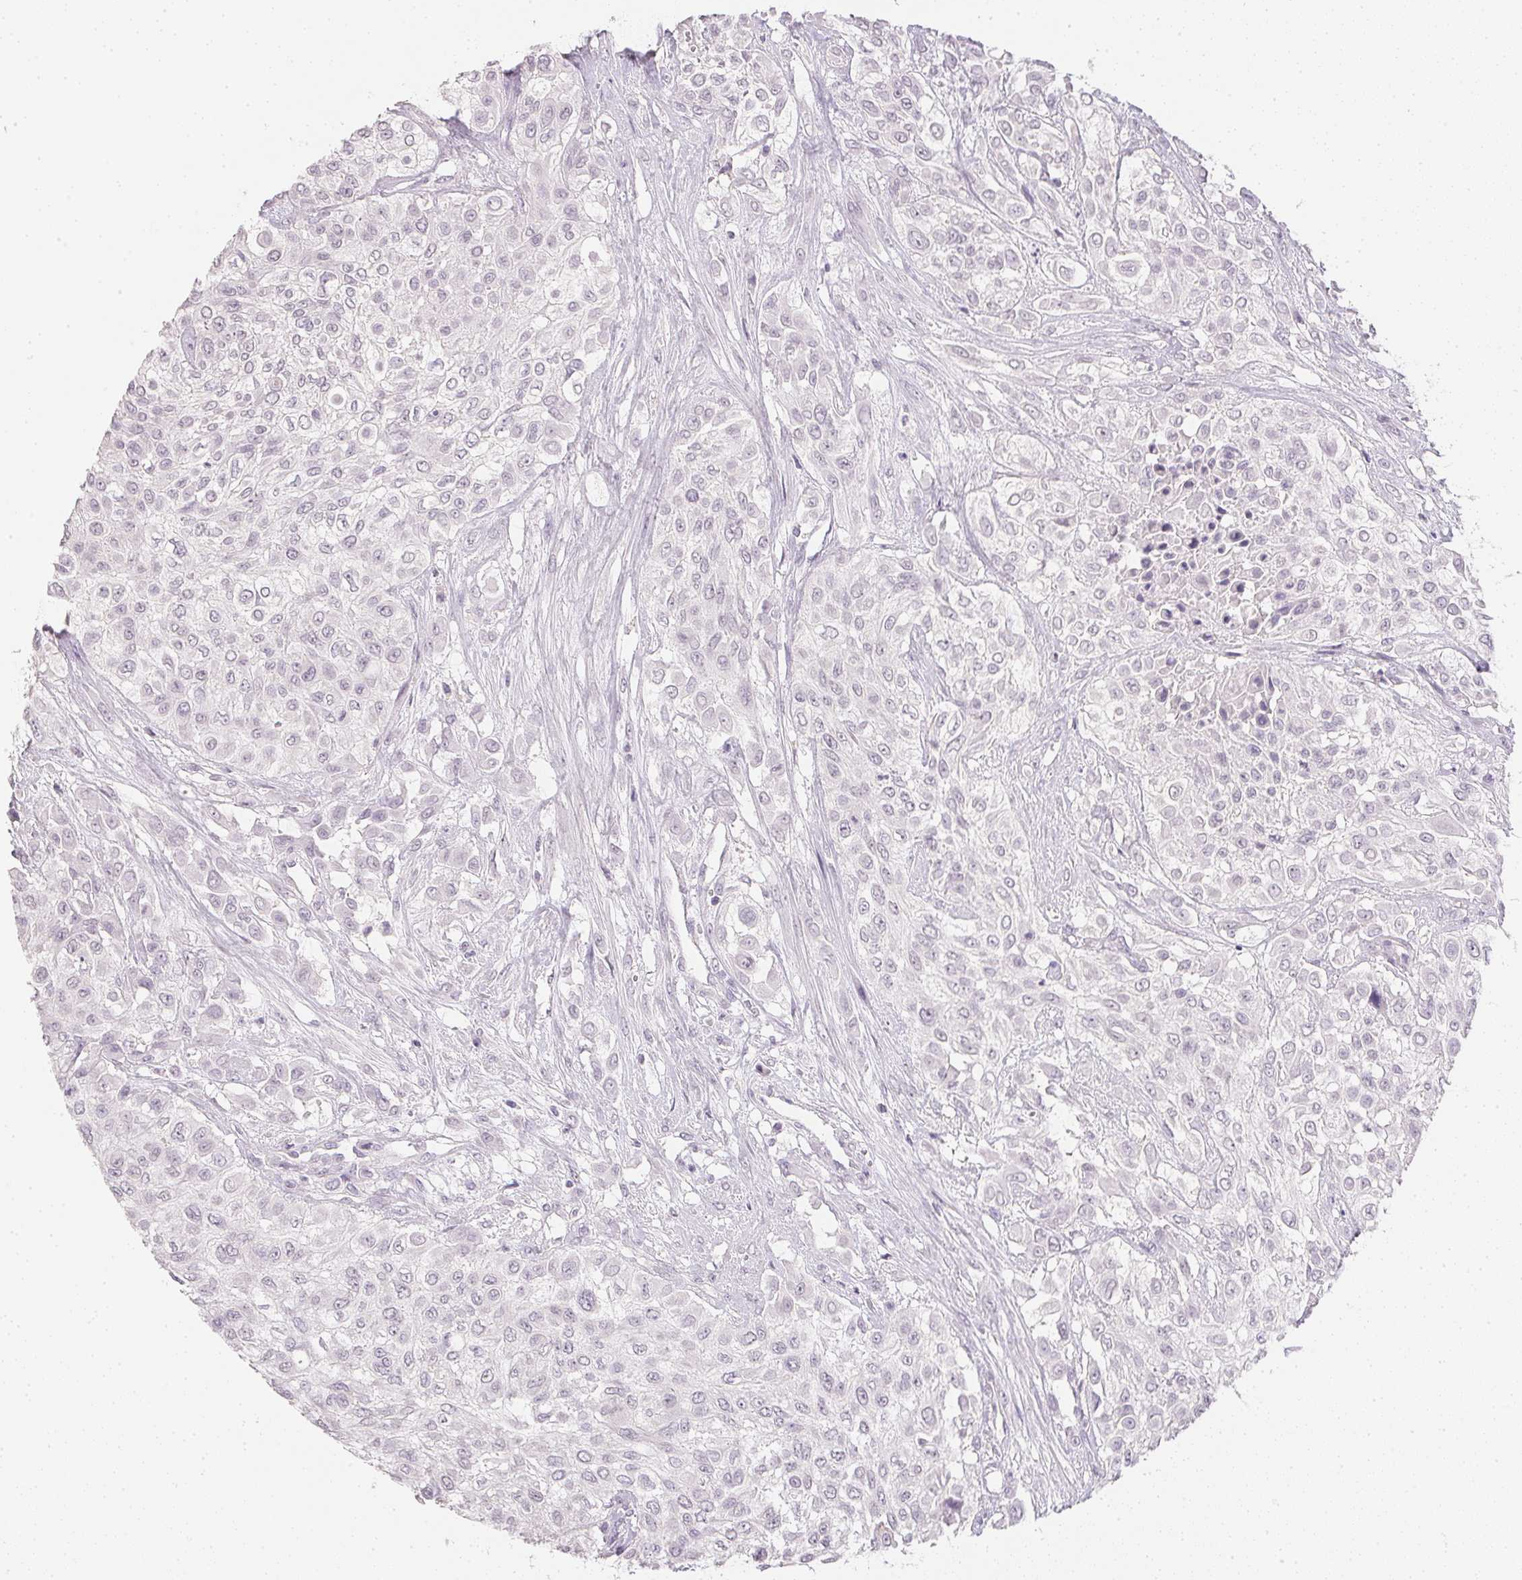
{"staining": {"intensity": "negative", "quantity": "none", "location": "none"}, "tissue": "urothelial cancer", "cell_type": "Tumor cells", "image_type": "cancer", "snomed": [{"axis": "morphology", "description": "Urothelial carcinoma, High grade"}, {"axis": "topography", "description": "Urinary bladder"}], "caption": "The micrograph displays no significant positivity in tumor cells of urothelial carcinoma (high-grade).", "gene": "PPY", "patient": {"sex": "male", "age": 57}}